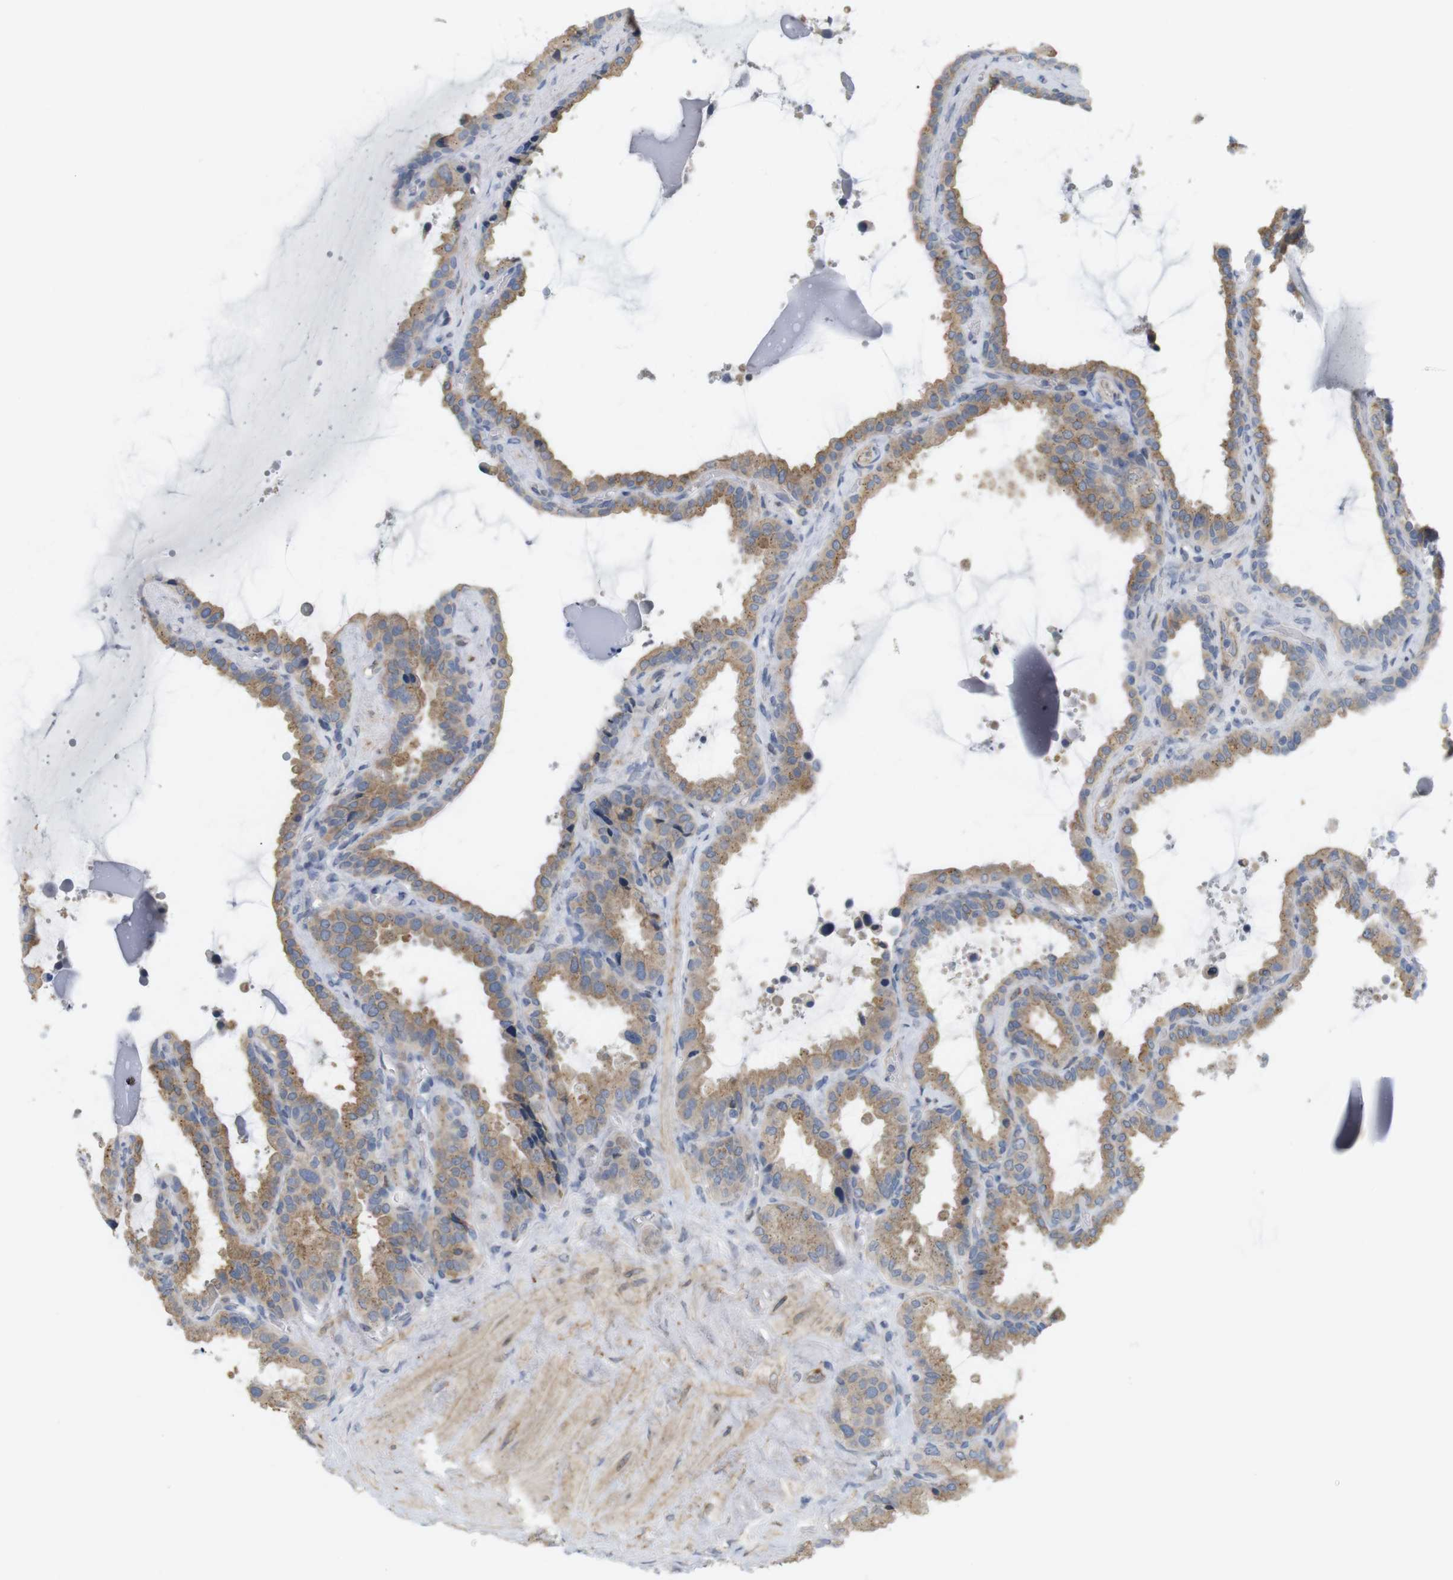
{"staining": {"intensity": "moderate", "quantity": ">75%", "location": "cytoplasmic/membranous"}, "tissue": "seminal vesicle", "cell_type": "Glandular cells", "image_type": "normal", "snomed": [{"axis": "morphology", "description": "Normal tissue, NOS"}, {"axis": "topography", "description": "Seminal veicle"}], "caption": "Glandular cells show moderate cytoplasmic/membranous staining in approximately >75% of cells in benign seminal vesicle. (IHC, brightfield microscopy, high magnification).", "gene": "ITPR1", "patient": {"sex": "male", "age": 46}}